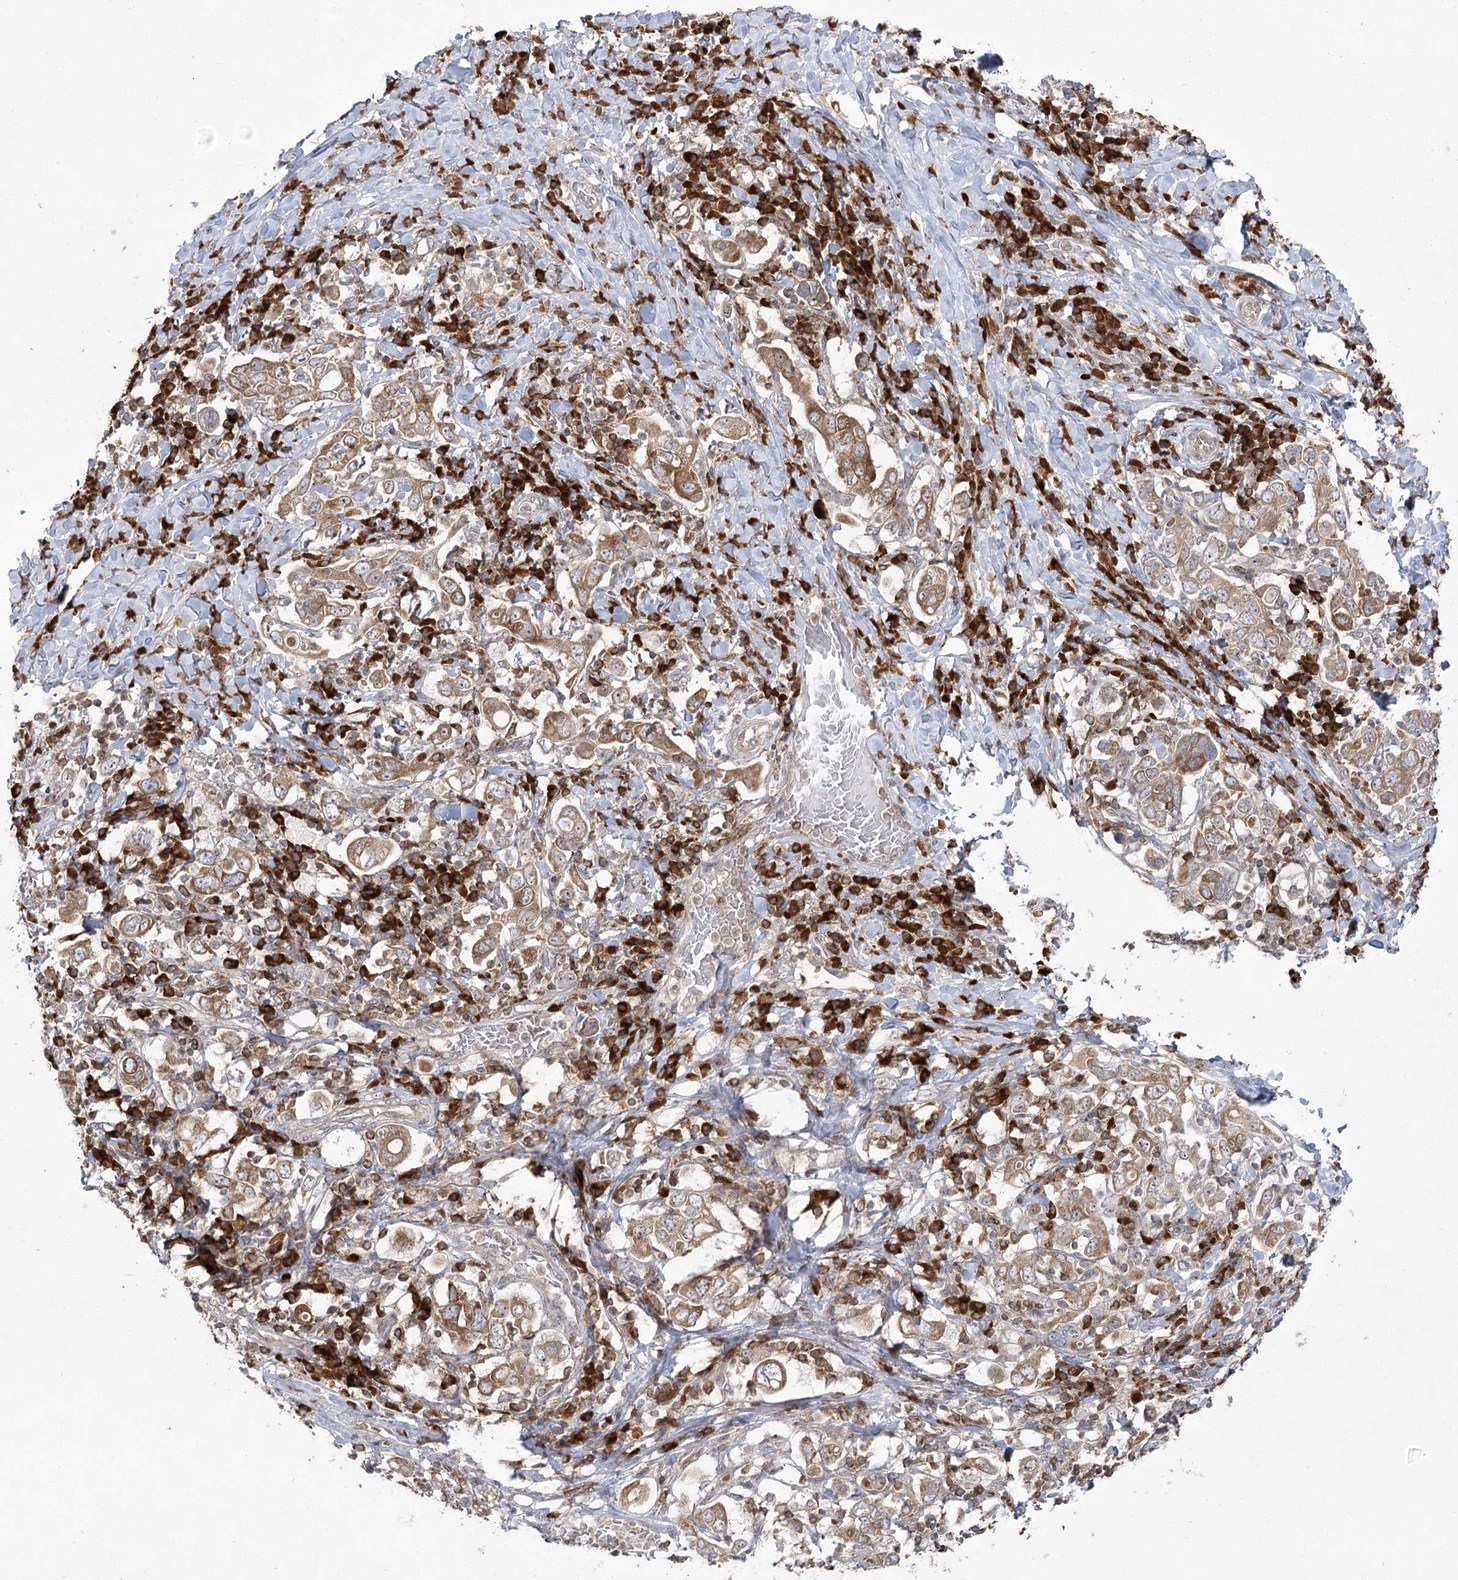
{"staining": {"intensity": "moderate", "quantity": ">75%", "location": "cytoplasmic/membranous"}, "tissue": "stomach cancer", "cell_type": "Tumor cells", "image_type": "cancer", "snomed": [{"axis": "morphology", "description": "Adenocarcinoma, NOS"}, {"axis": "topography", "description": "Stomach, upper"}], "caption": "High-power microscopy captured an immunohistochemistry (IHC) histopathology image of stomach cancer (adenocarcinoma), revealing moderate cytoplasmic/membranous staining in about >75% of tumor cells.", "gene": "SYTL1", "patient": {"sex": "male", "age": 62}}